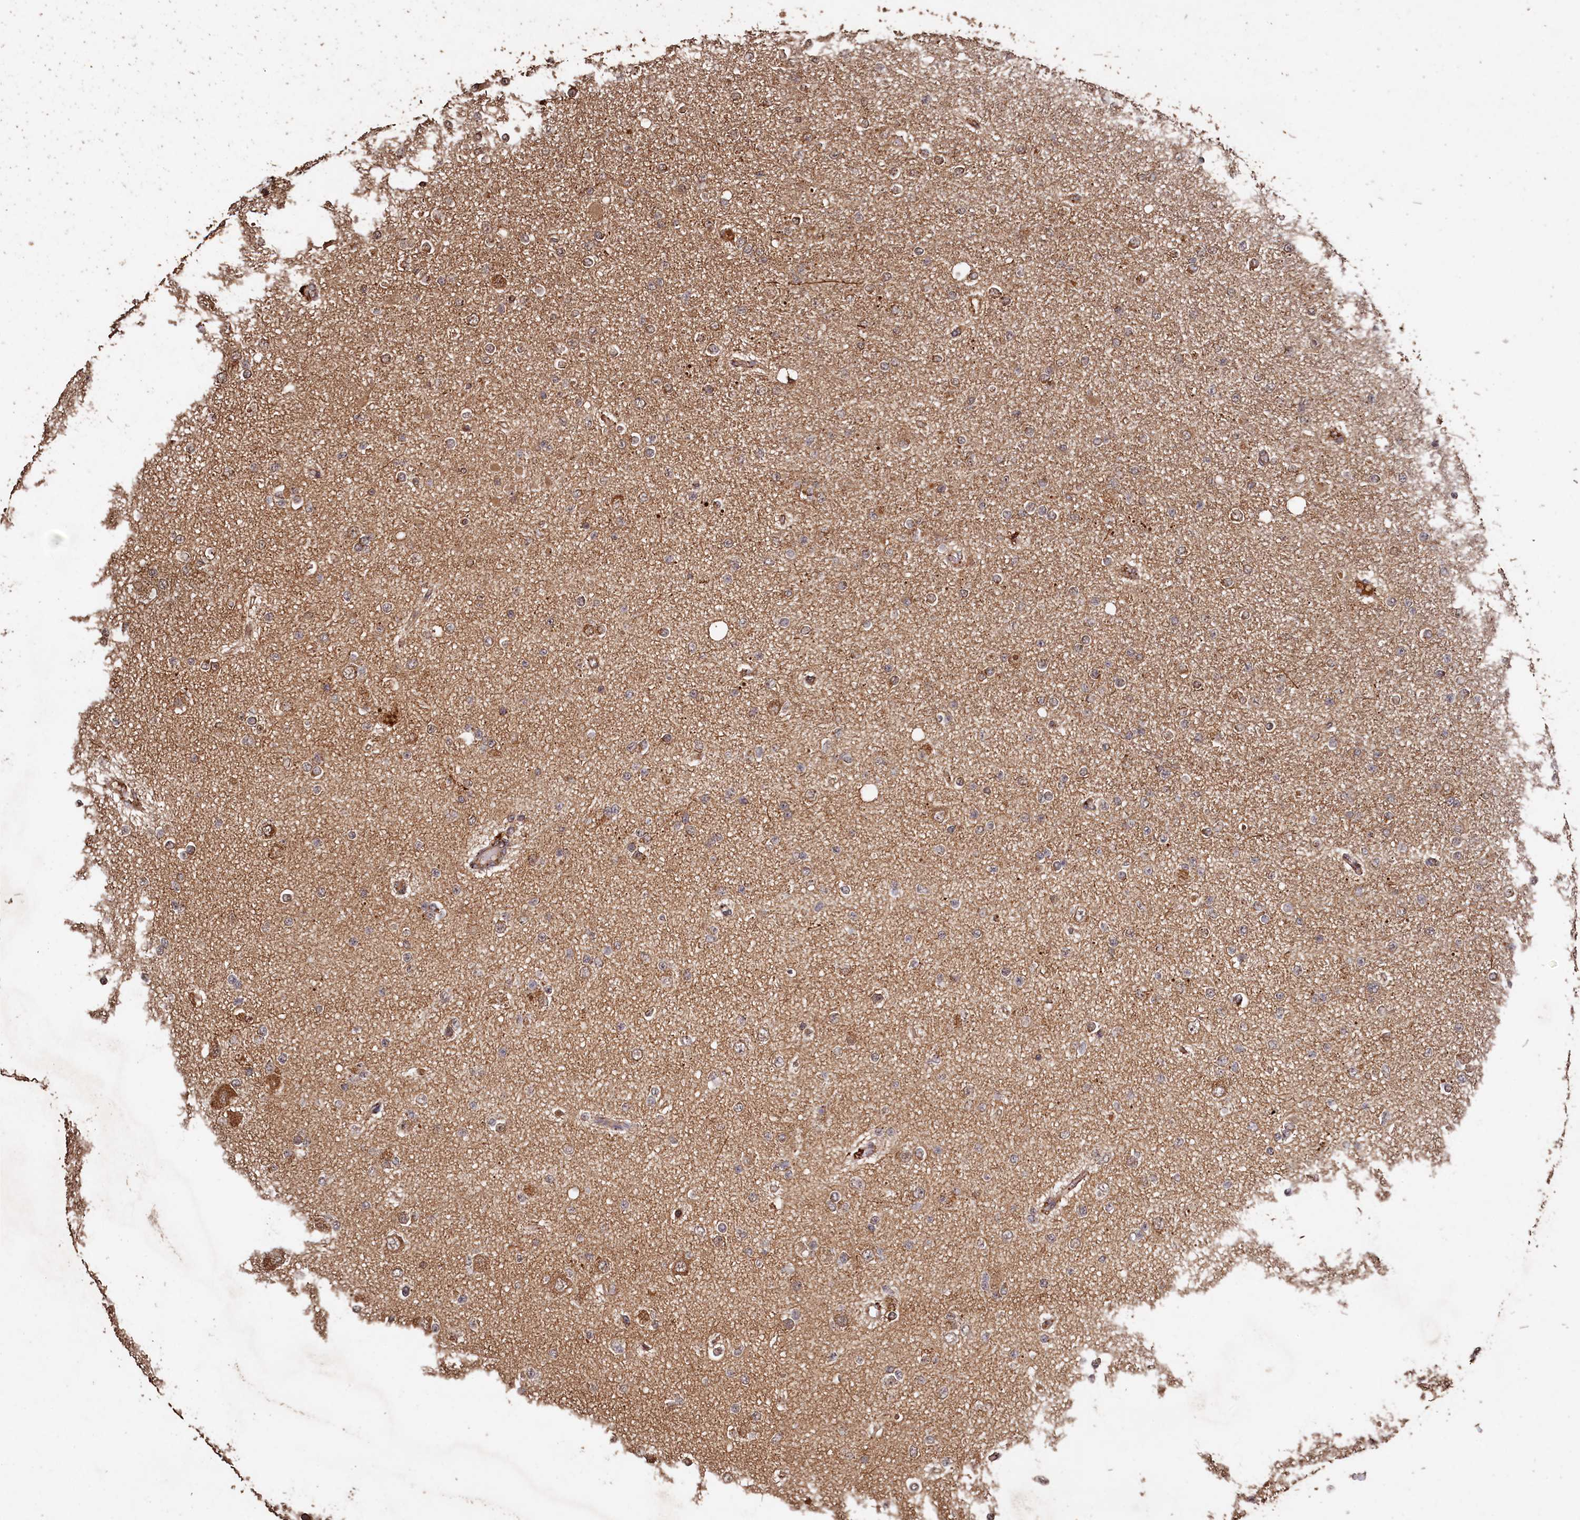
{"staining": {"intensity": "weak", "quantity": "25%-75%", "location": "cytoplasmic/membranous"}, "tissue": "glioma", "cell_type": "Tumor cells", "image_type": "cancer", "snomed": [{"axis": "morphology", "description": "Glioma, malignant, Low grade"}, {"axis": "topography", "description": "Brain"}], "caption": "Glioma stained with a protein marker reveals weak staining in tumor cells.", "gene": "SNX33", "patient": {"sex": "female", "age": 22}}